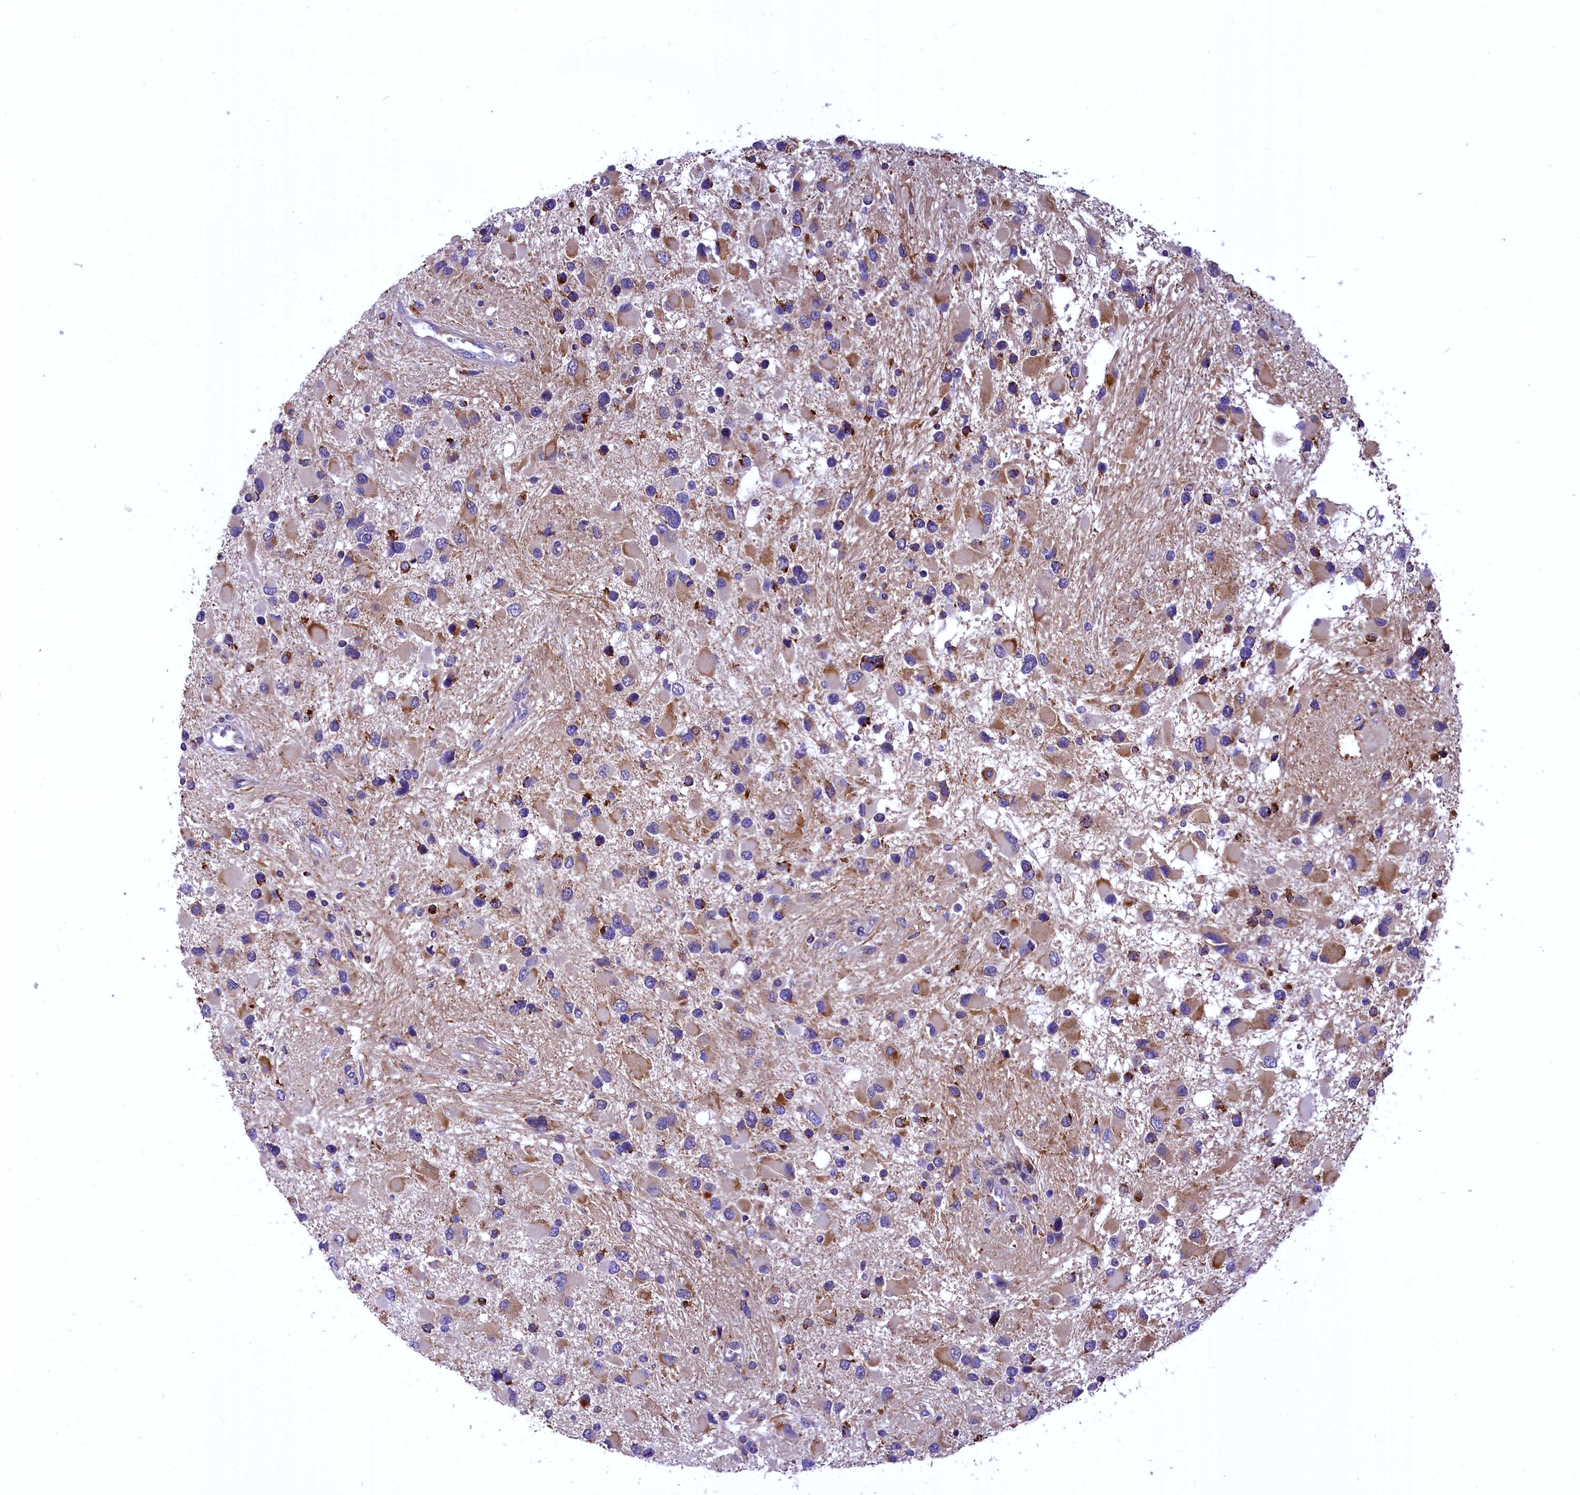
{"staining": {"intensity": "moderate", "quantity": "25%-75%", "location": "cytoplasmic/membranous"}, "tissue": "glioma", "cell_type": "Tumor cells", "image_type": "cancer", "snomed": [{"axis": "morphology", "description": "Glioma, malignant, High grade"}, {"axis": "topography", "description": "Brain"}], "caption": "Moderate cytoplasmic/membranous expression for a protein is present in approximately 25%-75% of tumor cells of glioma using IHC.", "gene": "COX17", "patient": {"sex": "male", "age": 53}}